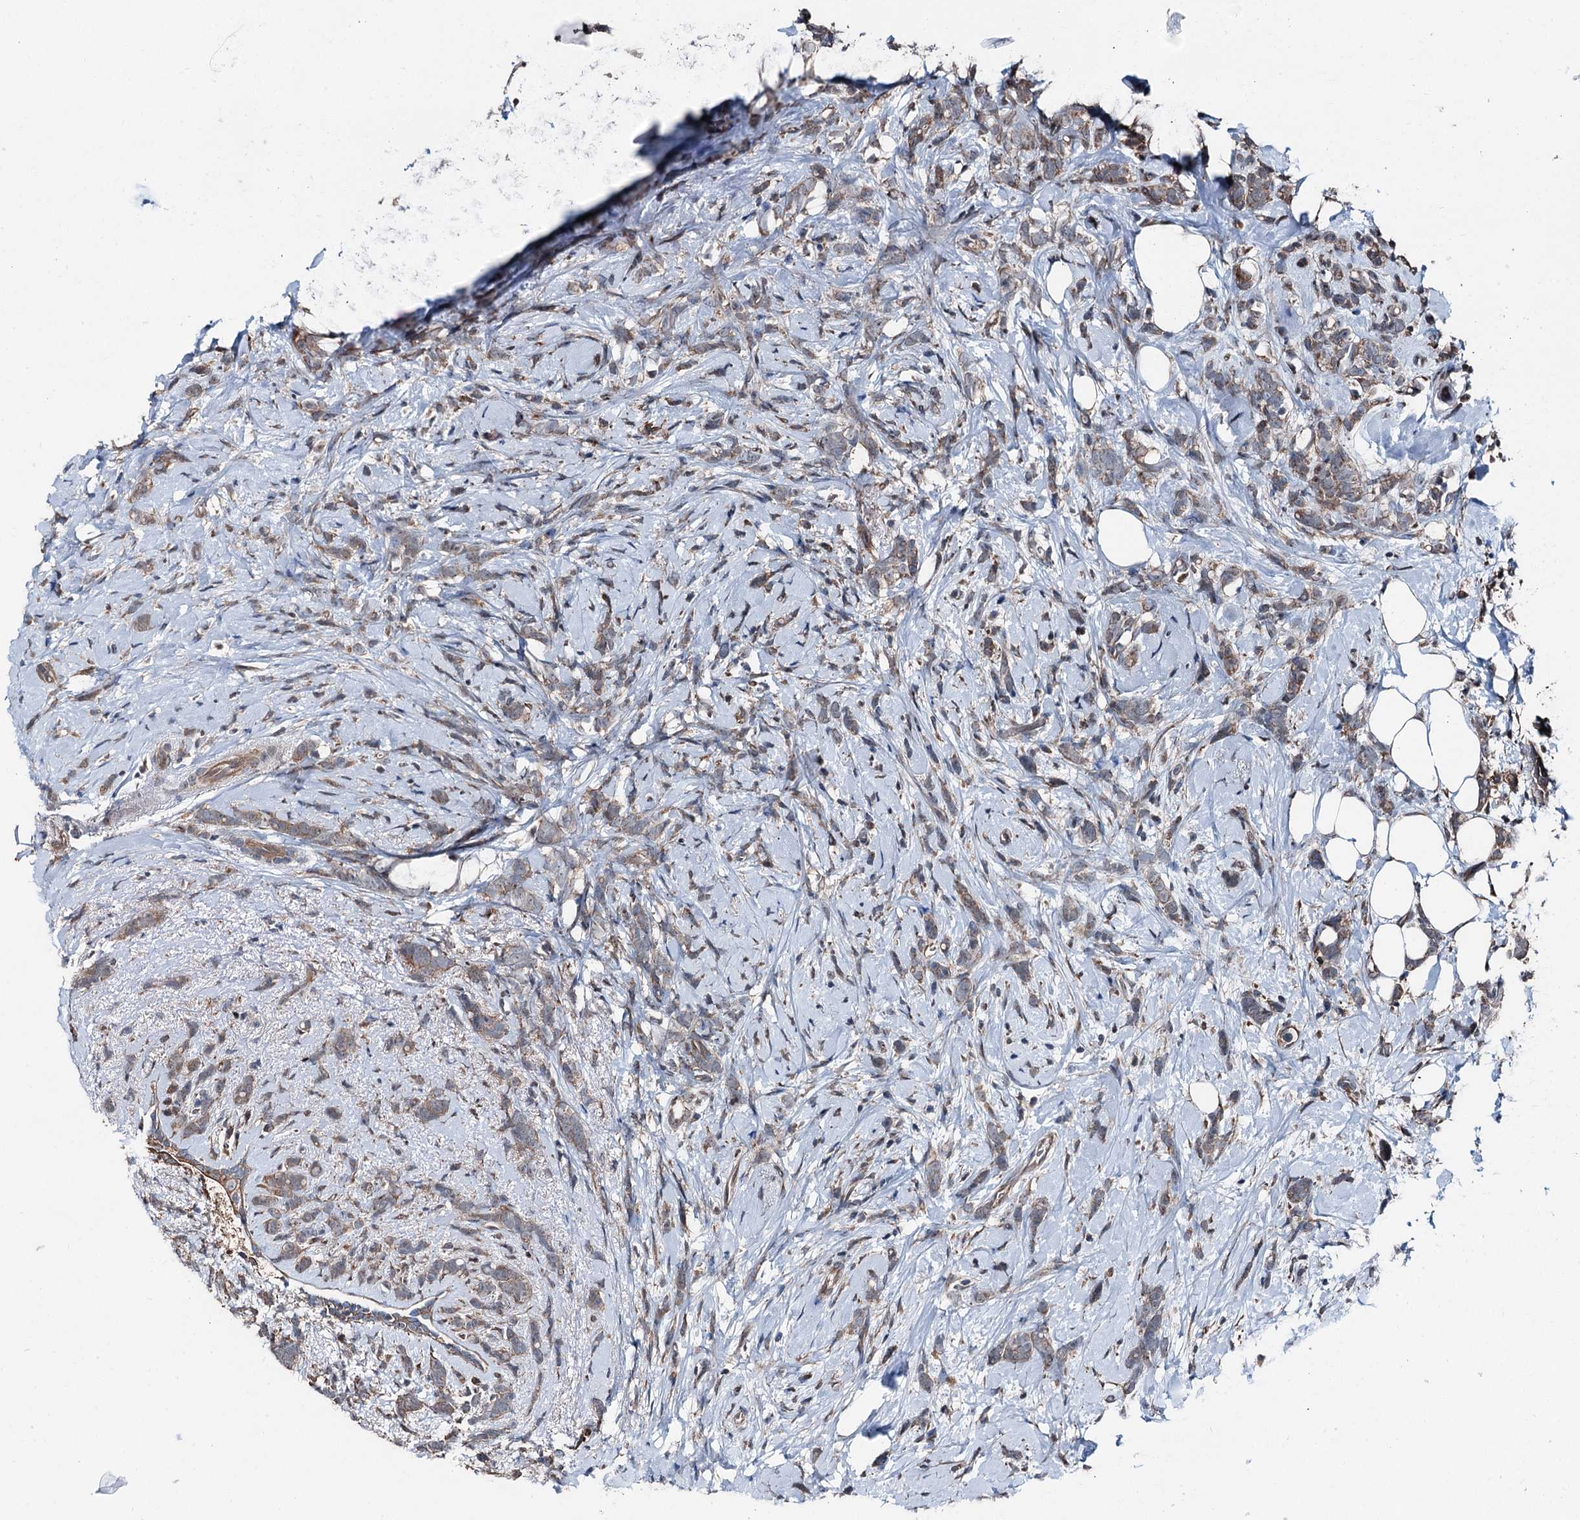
{"staining": {"intensity": "weak", "quantity": ">75%", "location": "cytoplasmic/membranous"}, "tissue": "breast cancer", "cell_type": "Tumor cells", "image_type": "cancer", "snomed": [{"axis": "morphology", "description": "Lobular carcinoma"}, {"axis": "topography", "description": "Breast"}], "caption": "This histopathology image exhibits immunohistochemistry (IHC) staining of breast cancer, with low weak cytoplasmic/membranous expression in approximately >75% of tumor cells.", "gene": "PSMD13", "patient": {"sex": "female", "age": 58}}